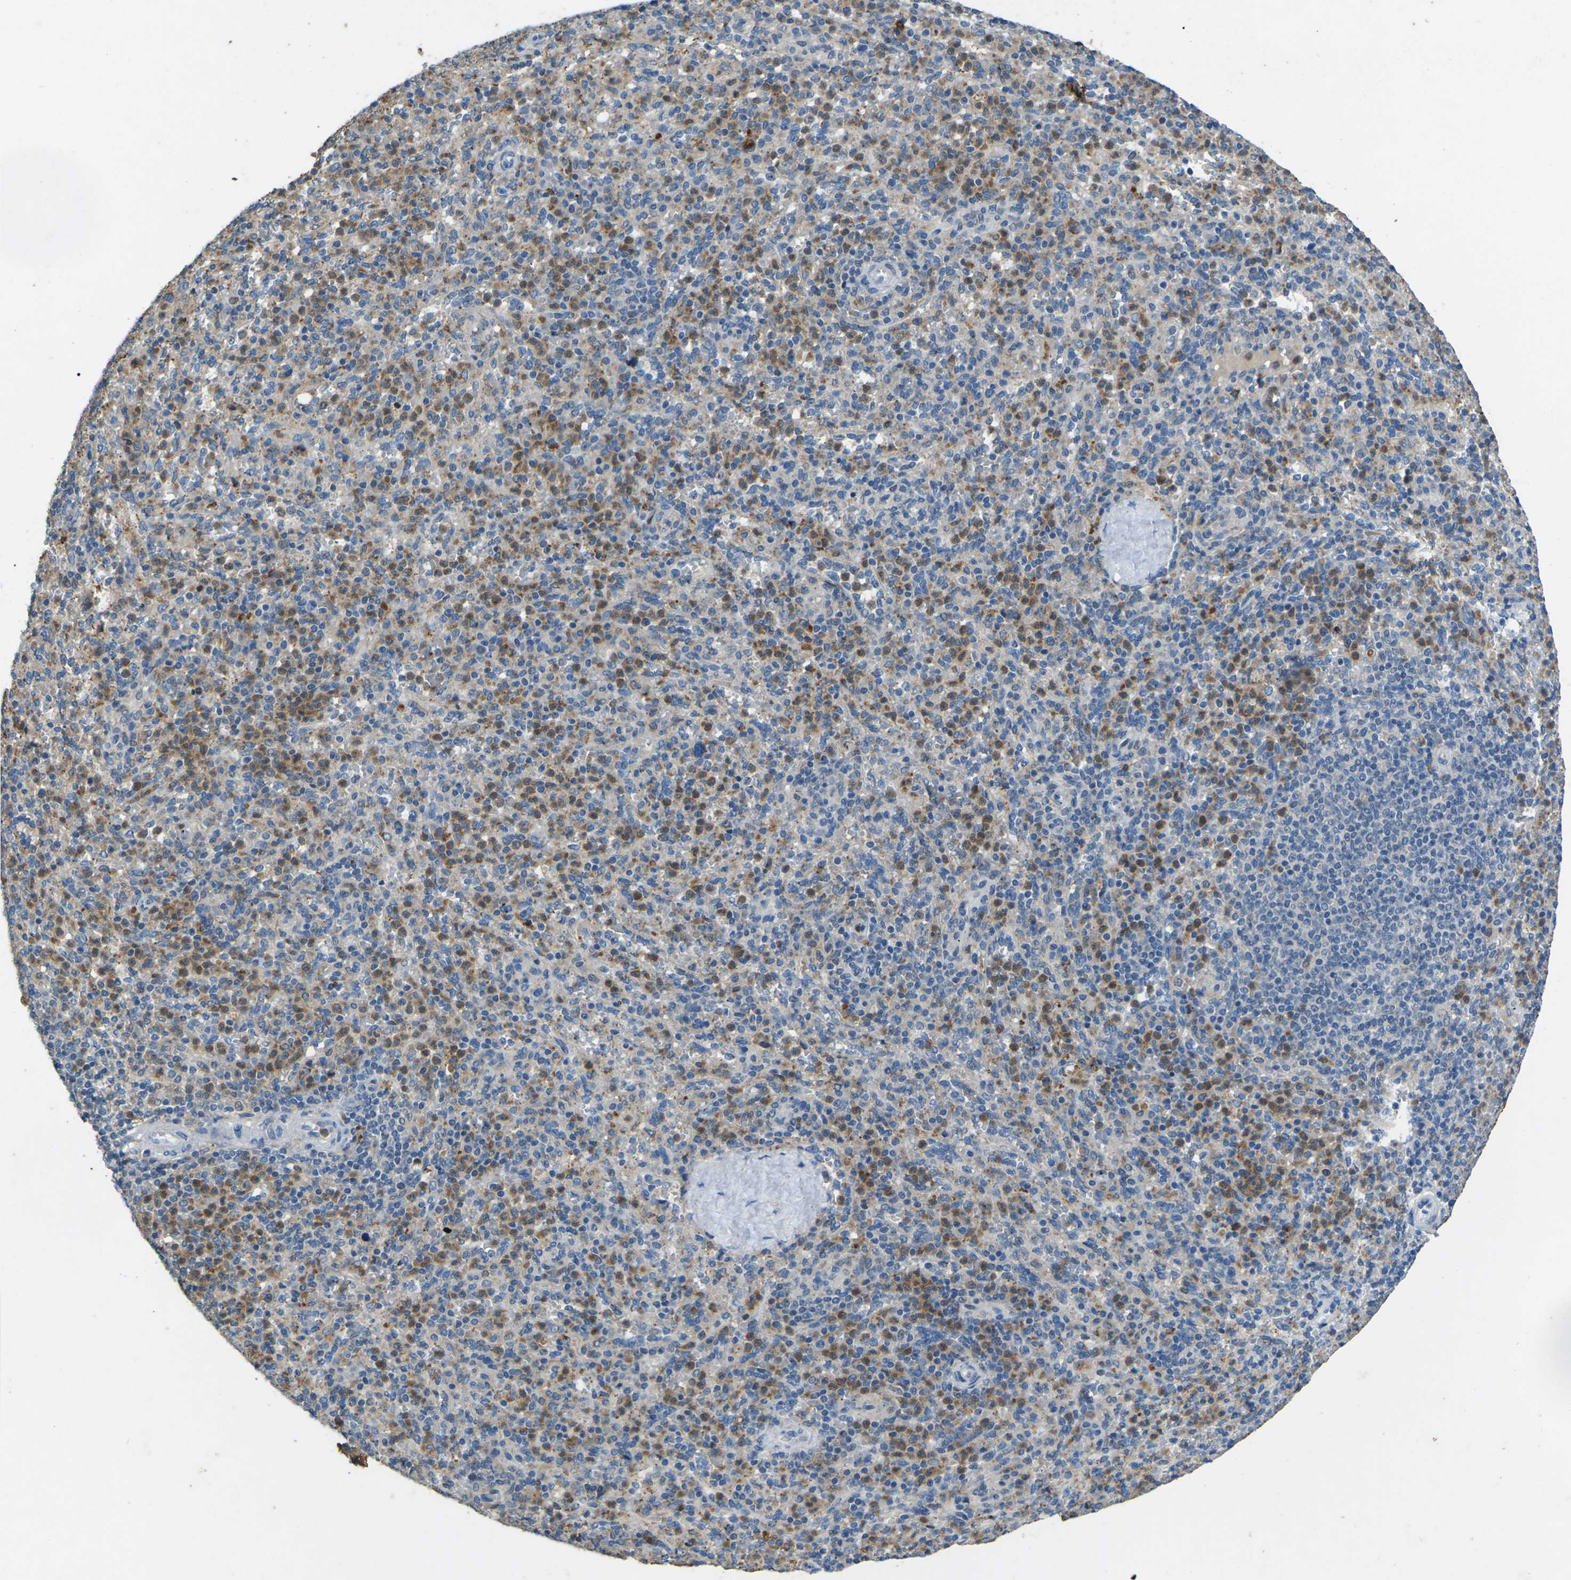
{"staining": {"intensity": "moderate", "quantity": "25%-75%", "location": "cytoplasmic/membranous"}, "tissue": "spleen", "cell_type": "Cells in red pulp", "image_type": "normal", "snomed": [{"axis": "morphology", "description": "Normal tissue, NOS"}, {"axis": "topography", "description": "Spleen"}], "caption": "DAB immunohistochemical staining of normal spleen shows moderate cytoplasmic/membranous protein staining in approximately 25%-75% of cells in red pulp.", "gene": "SIGLEC14", "patient": {"sex": "male", "age": 36}}